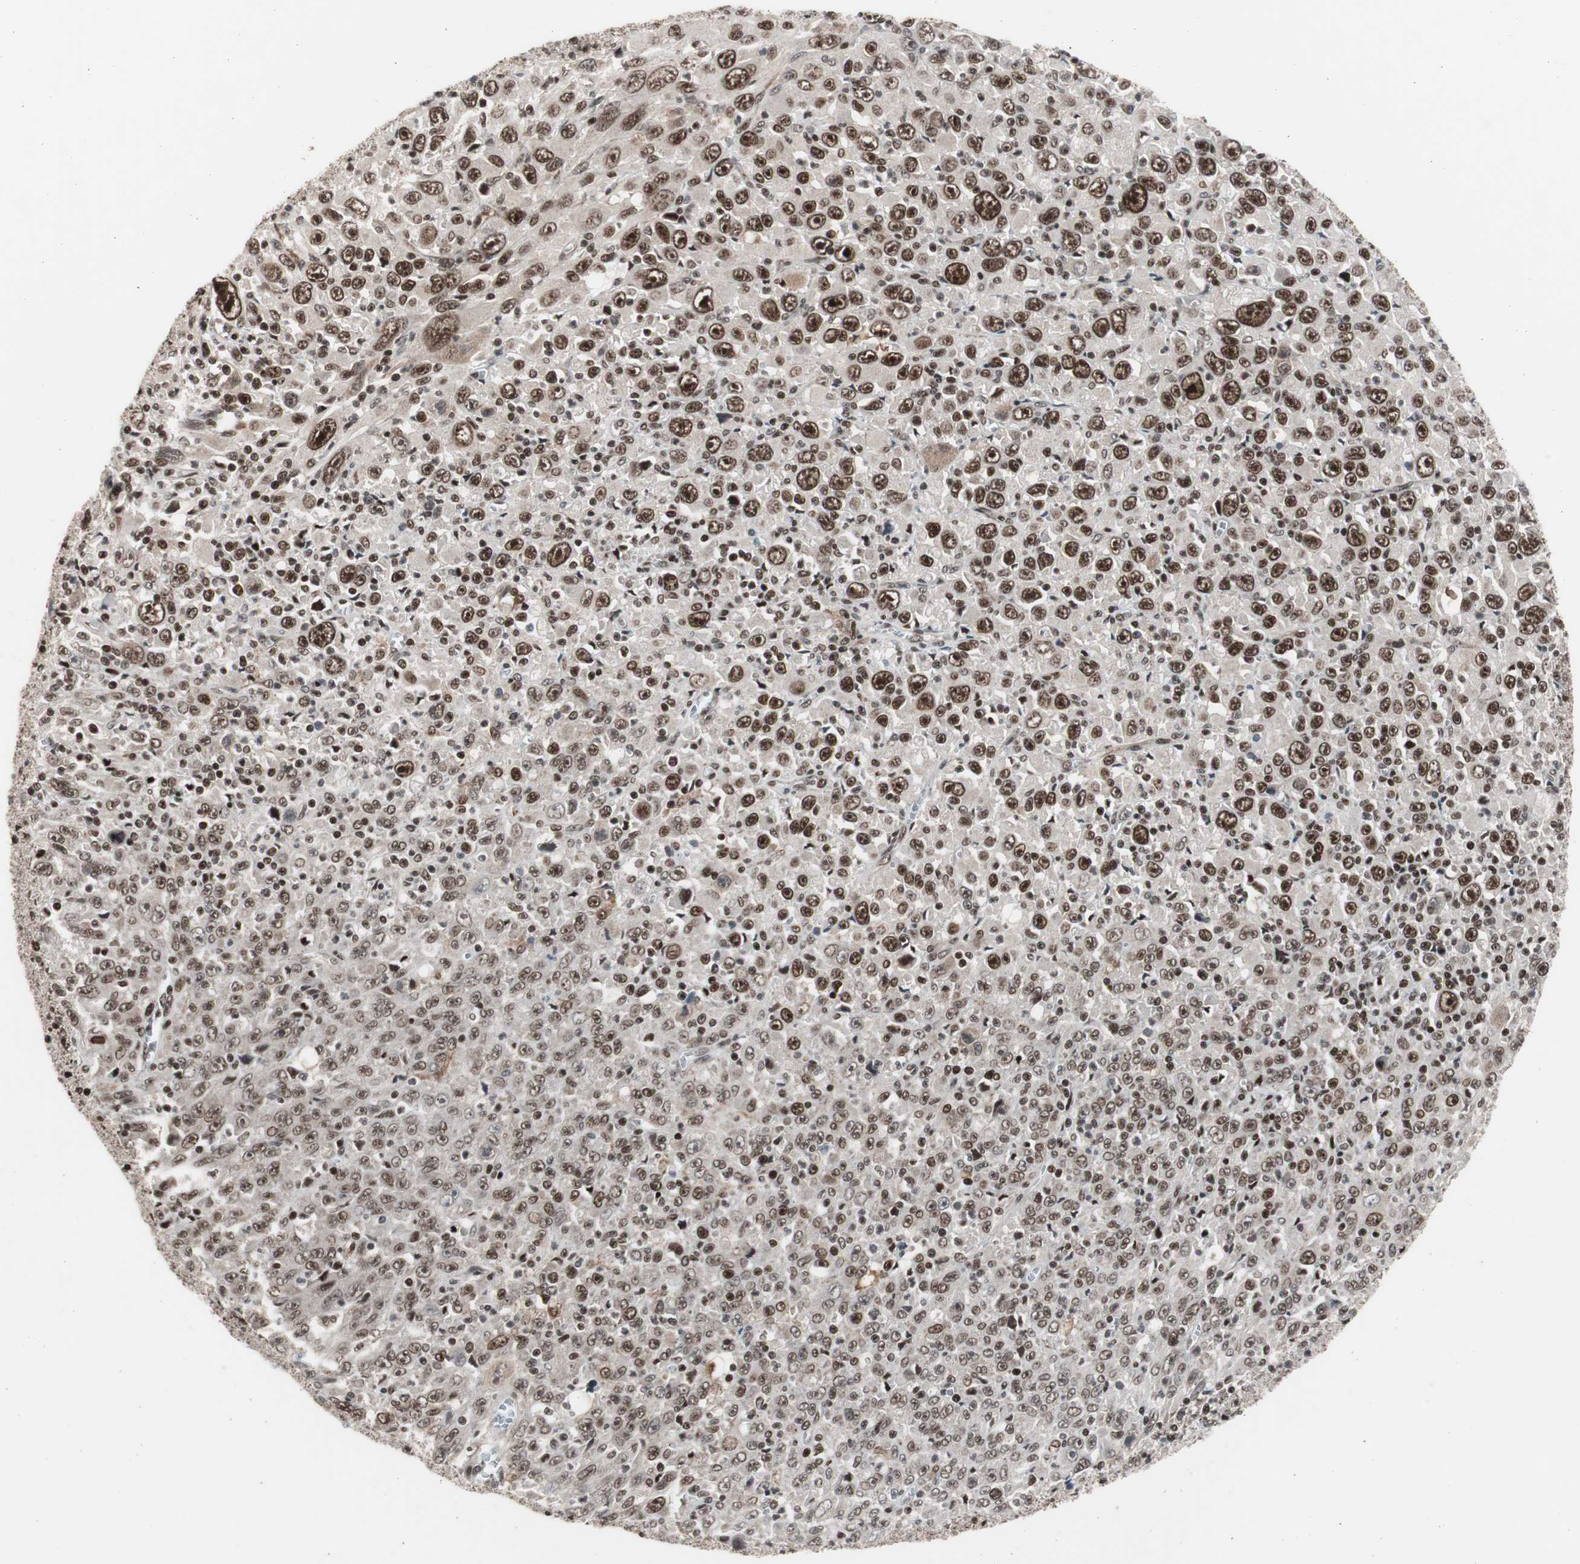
{"staining": {"intensity": "strong", "quantity": ">75%", "location": "nuclear"}, "tissue": "melanoma", "cell_type": "Tumor cells", "image_type": "cancer", "snomed": [{"axis": "morphology", "description": "Malignant melanoma, Metastatic site"}, {"axis": "topography", "description": "Skin"}], "caption": "The image shows staining of malignant melanoma (metastatic site), revealing strong nuclear protein staining (brown color) within tumor cells.", "gene": "RPA1", "patient": {"sex": "female", "age": 56}}